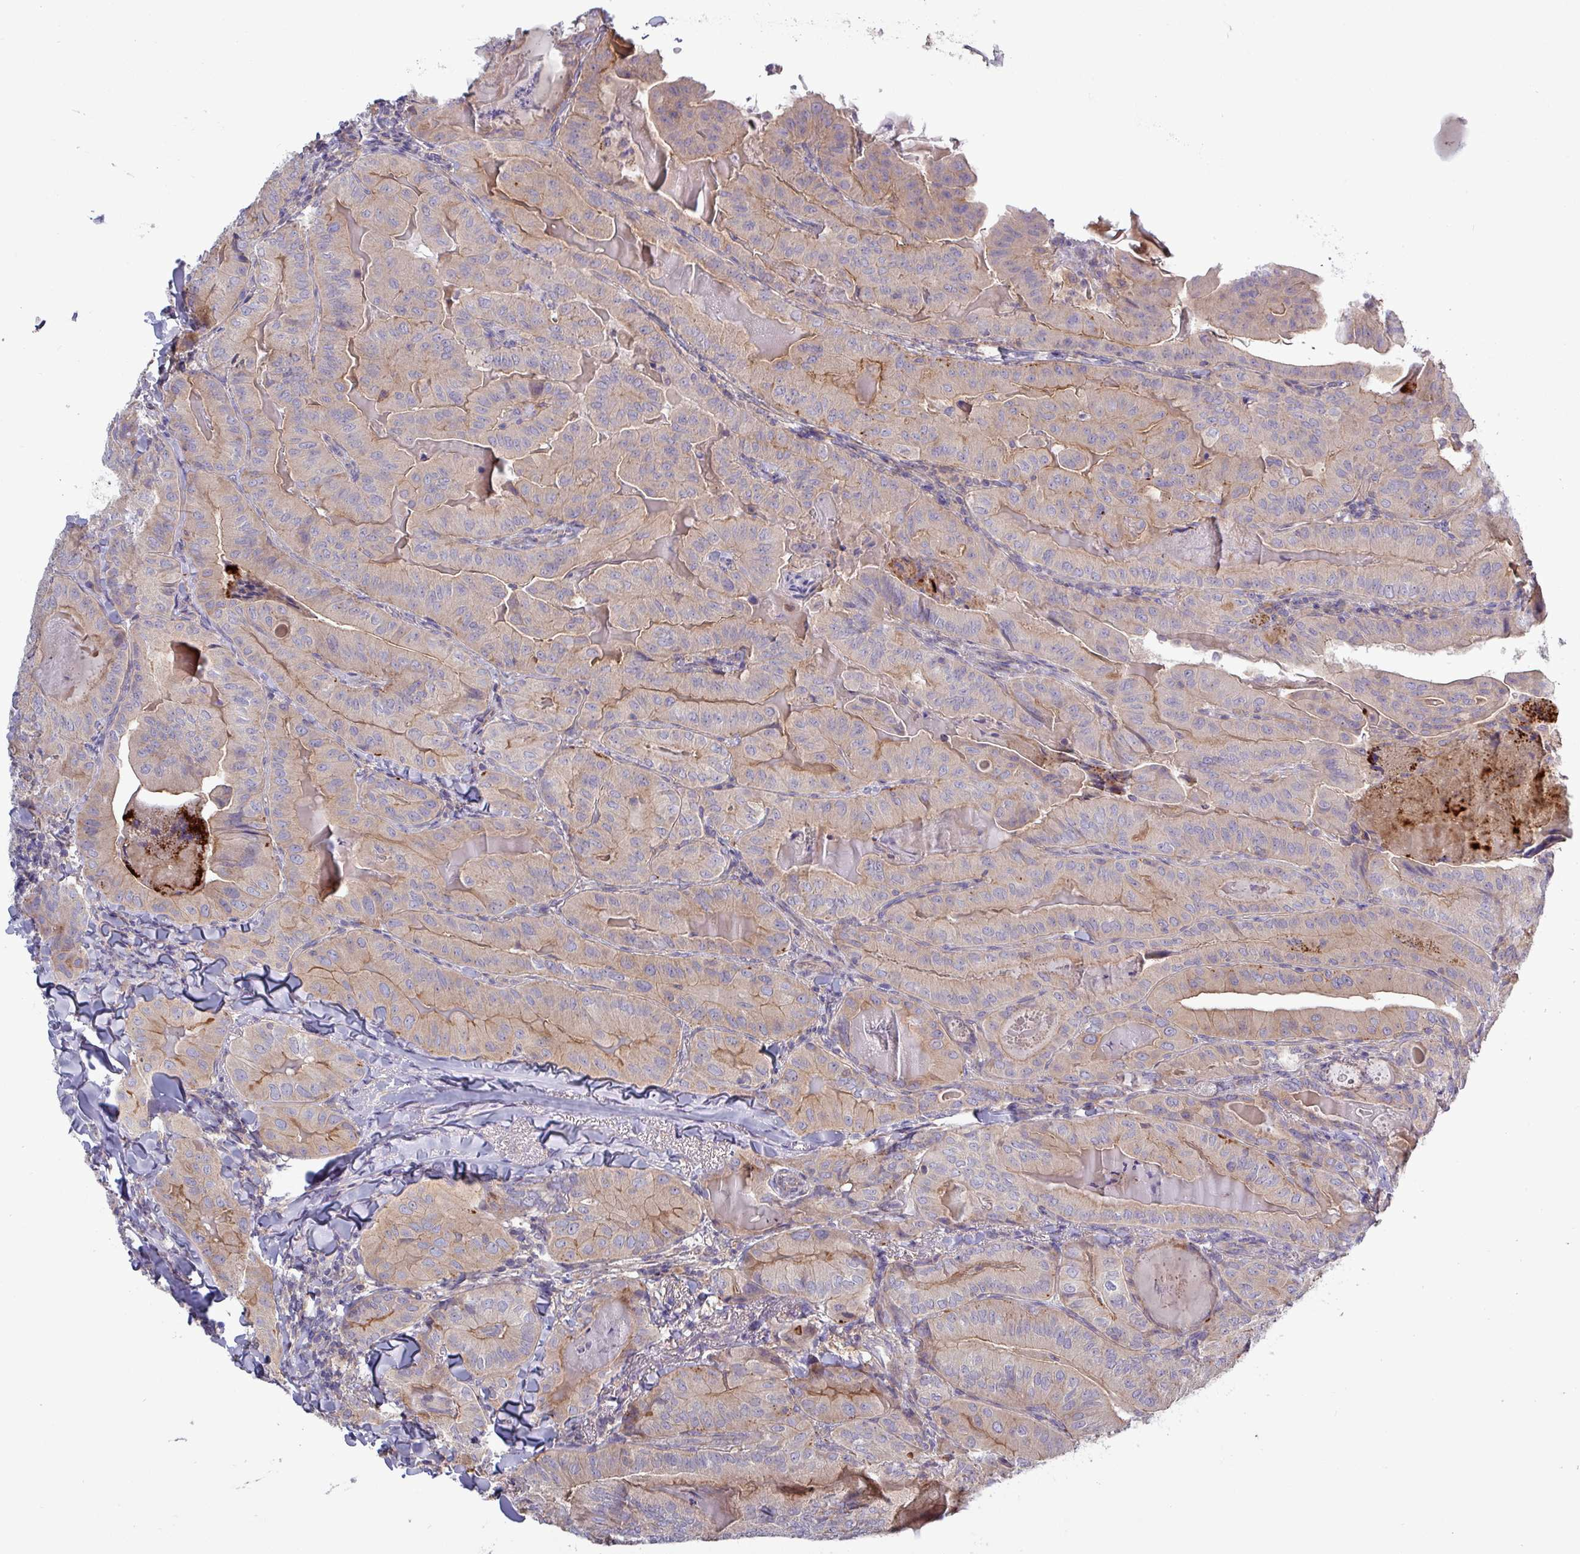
{"staining": {"intensity": "weak", "quantity": "<25%", "location": "cytoplasmic/membranous"}, "tissue": "thyroid cancer", "cell_type": "Tumor cells", "image_type": "cancer", "snomed": [{"axis": "morphology", "description": "Papillary adenocarcinoma, NOS"}, {"axis": "topography", "description": "Thyroid gland"}], "caption": "High power microscopy image of an immunohistochemistry photomicrograph of thyroid papillary adenocarcinoma, revealing no significant expression in tumor cells.", "gene": "PLIN2", "patient": {"sex": "female", "age": 68}}